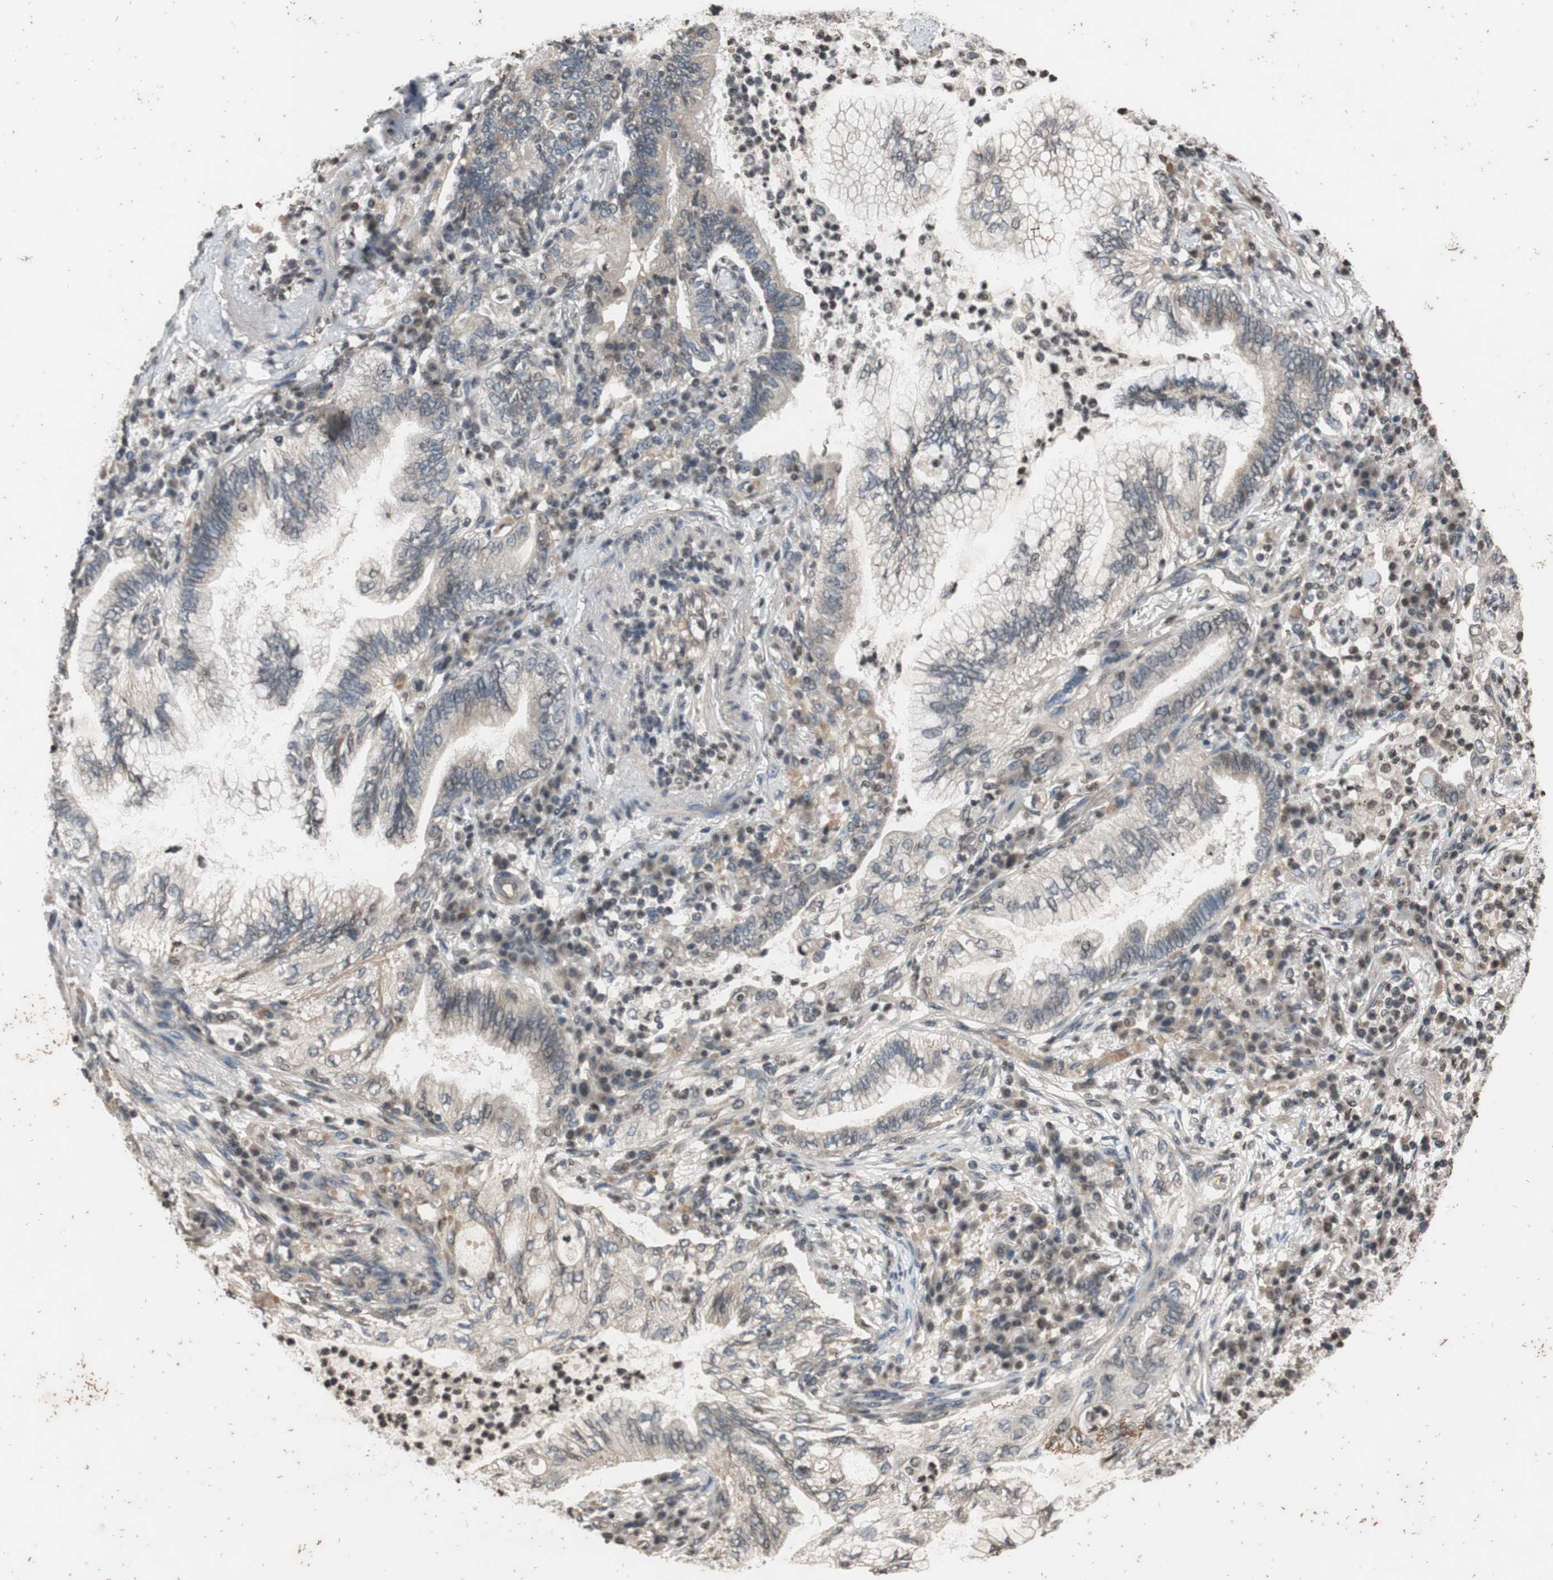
{"staining": {"intensity": "weak", "quantity": "25%-75%", "location": "cytoplasmic/membranous"}, "tissue": "lung cancer", "cell_type": "Tumor cells", "image_type": "cancer", "snomed": [{"axis": "morphology", "description": "Normal tissue, NOS"}, {"axis": "morphology", "description": "Adenocarcinoma, NOS"}, {"axis": "topography", "description": "Bronchus"}, {"axis": "topography", "description": "Lung"}], "caption": "This is a photomicrograph of immunohistochemistry staining of adenocarcinoma (lung), which shows weak expression in the cytoplasmic/membranous of tumor cells.", "gene": "MCM6", "patient": {"sex": "female", "age": 70}}